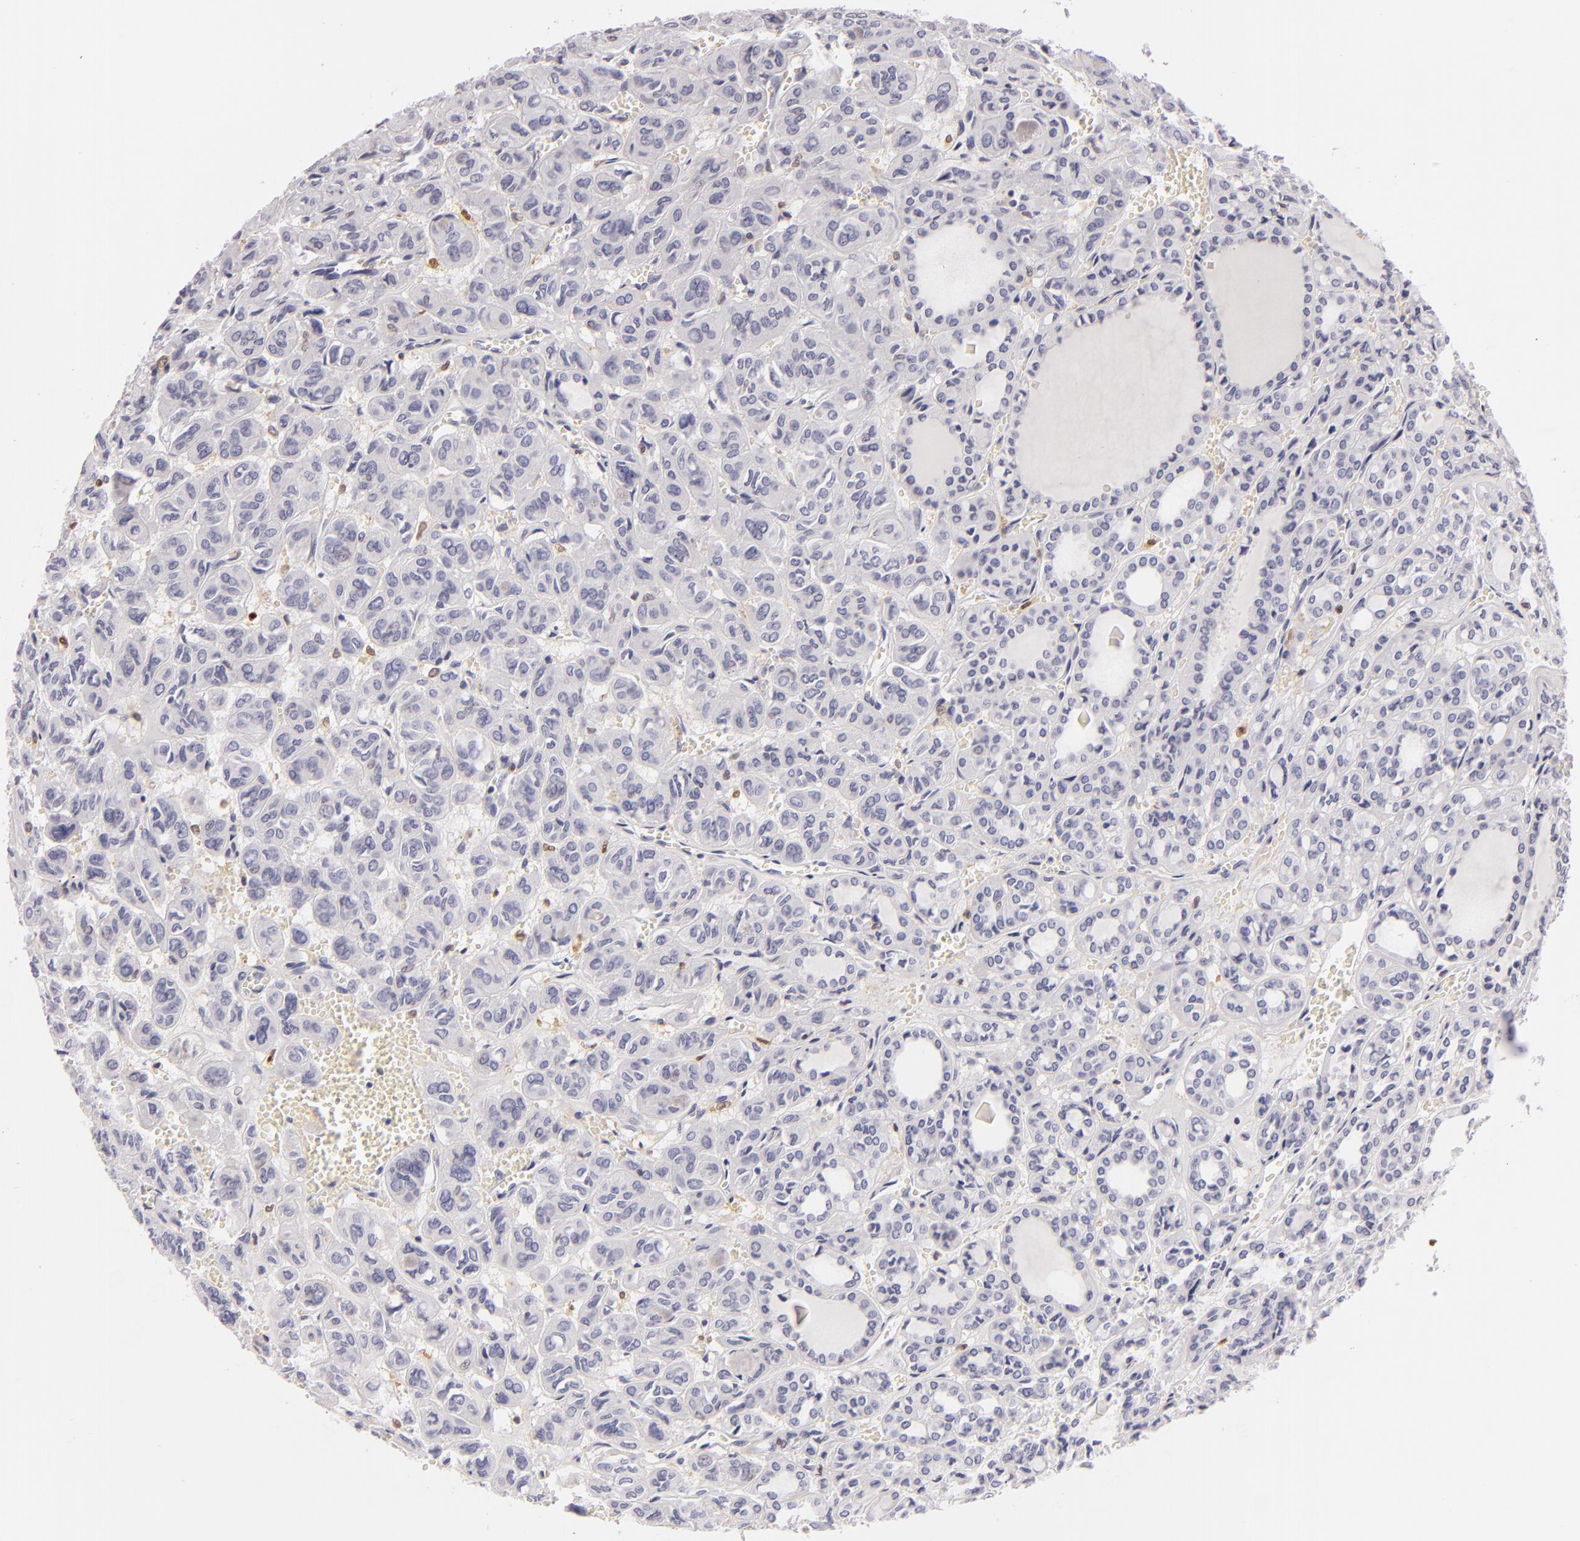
{"staining": {"intensity": "negative", "quantity": "none", "location": "none"}, "tissue": "thyroid cancer", "cell_type": "Tumor cells", "image_type": "cancer", "snomed": [{"axis": "morphology", "description": "Follicular adenoma carcinoma, NOS"}, {"axis": "topography", "description": "Thyroid gland"}], "caption": "DAB (3,3'-diaminobenzidine) immunohistochemical staining of thyroid cancer demonstrates no significant expression in tumor cells.", "gene": "F13A1", "patient": {"sex": "female", "age": 71}}